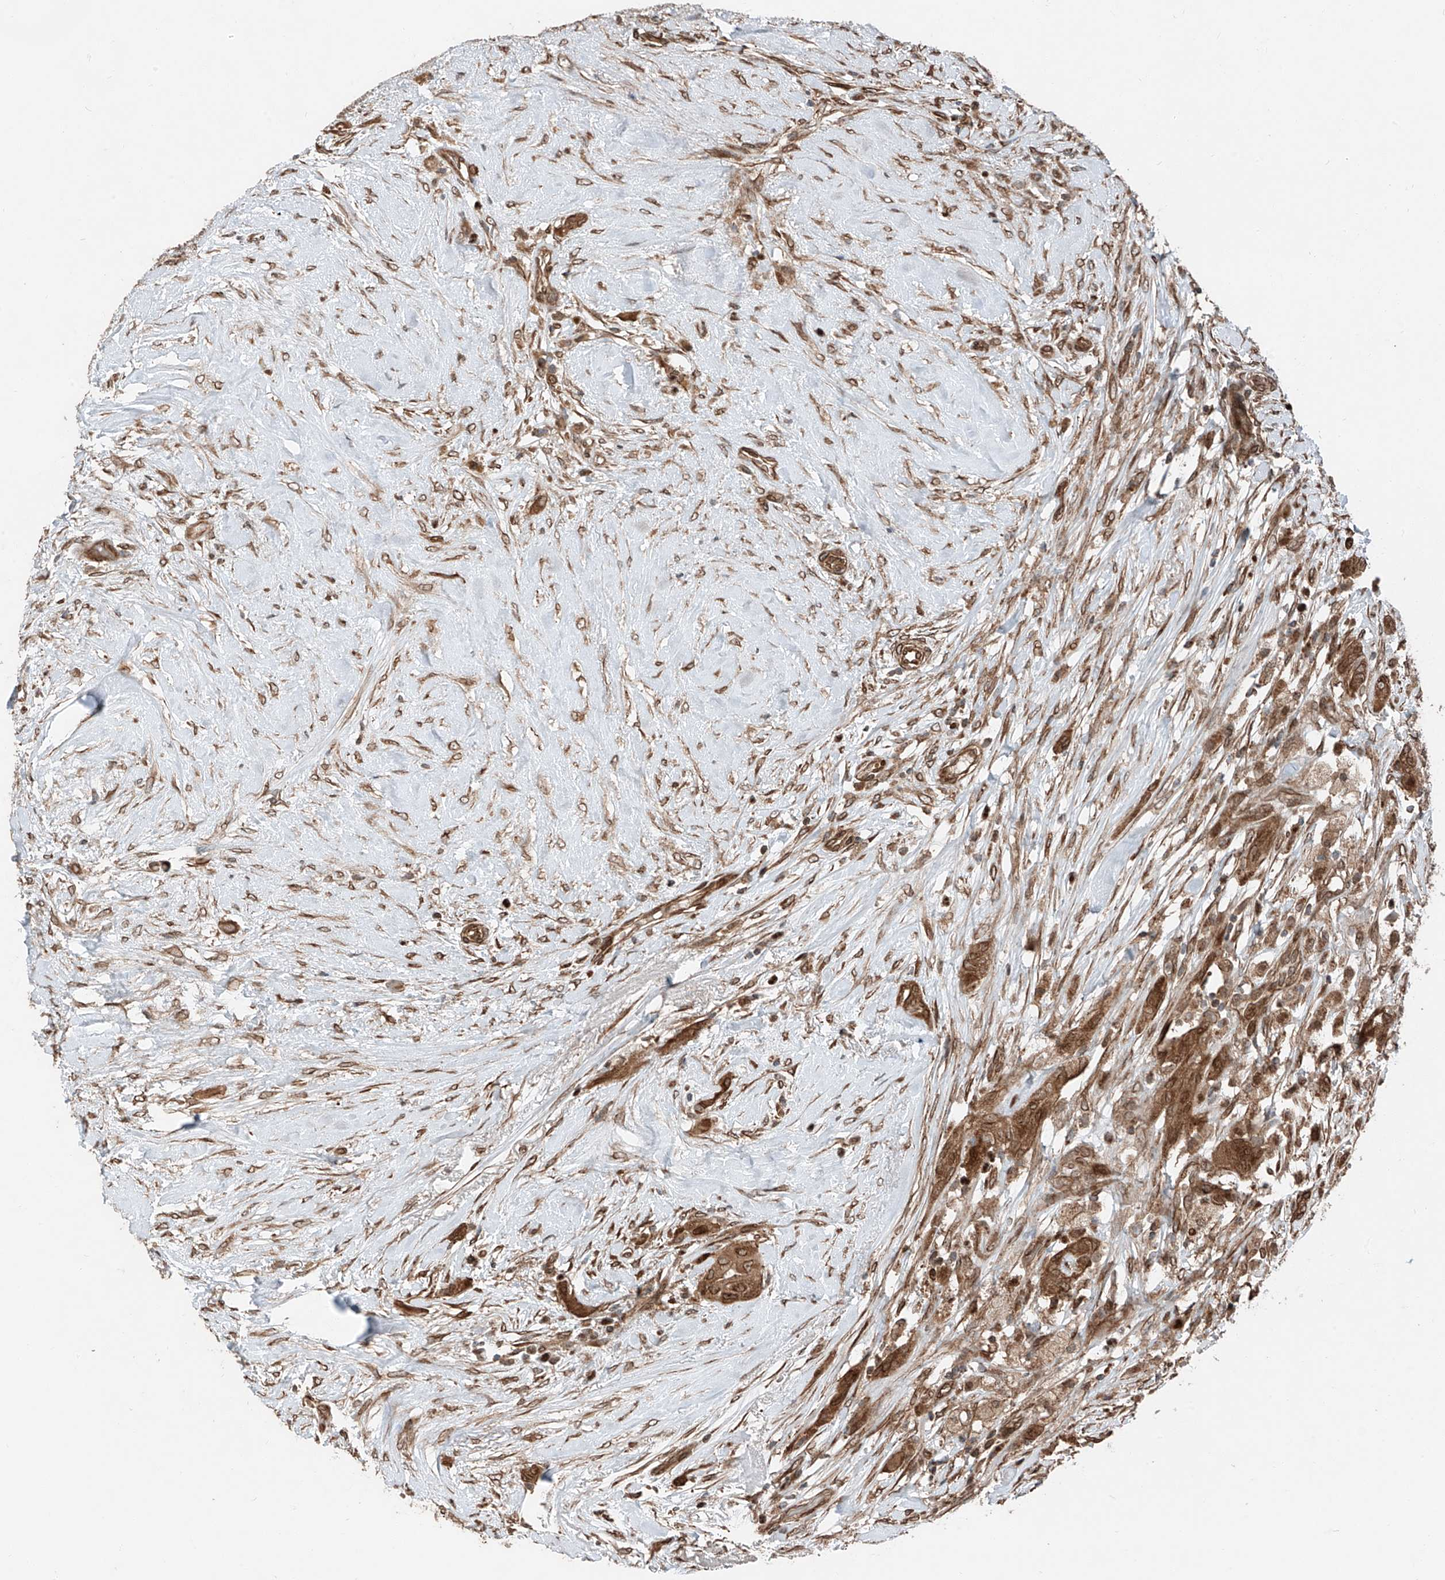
{"staining": {"intensity": "moderate", "quantity": ">75%", "location": "cytoplasmic/membranous,nuclear"}, "tissue": "thyroid cancer", "cell_type": "Tumor cells", "image_type": "cancer", "snomed": [{"axis": "morphology", "description": "Papillary adenocarcinoma, NOS"}, {"axis": "topography", "description": "Thyroid gland"}], "caption": "This is an image of immunohistochemistry staining of thyroid cancer, which shows moderate expression in the cytoplasmic/membranous and nuclear of tumor cells.", "gene": "CEP162", "patient": {"sex": "female", "age": 59}}